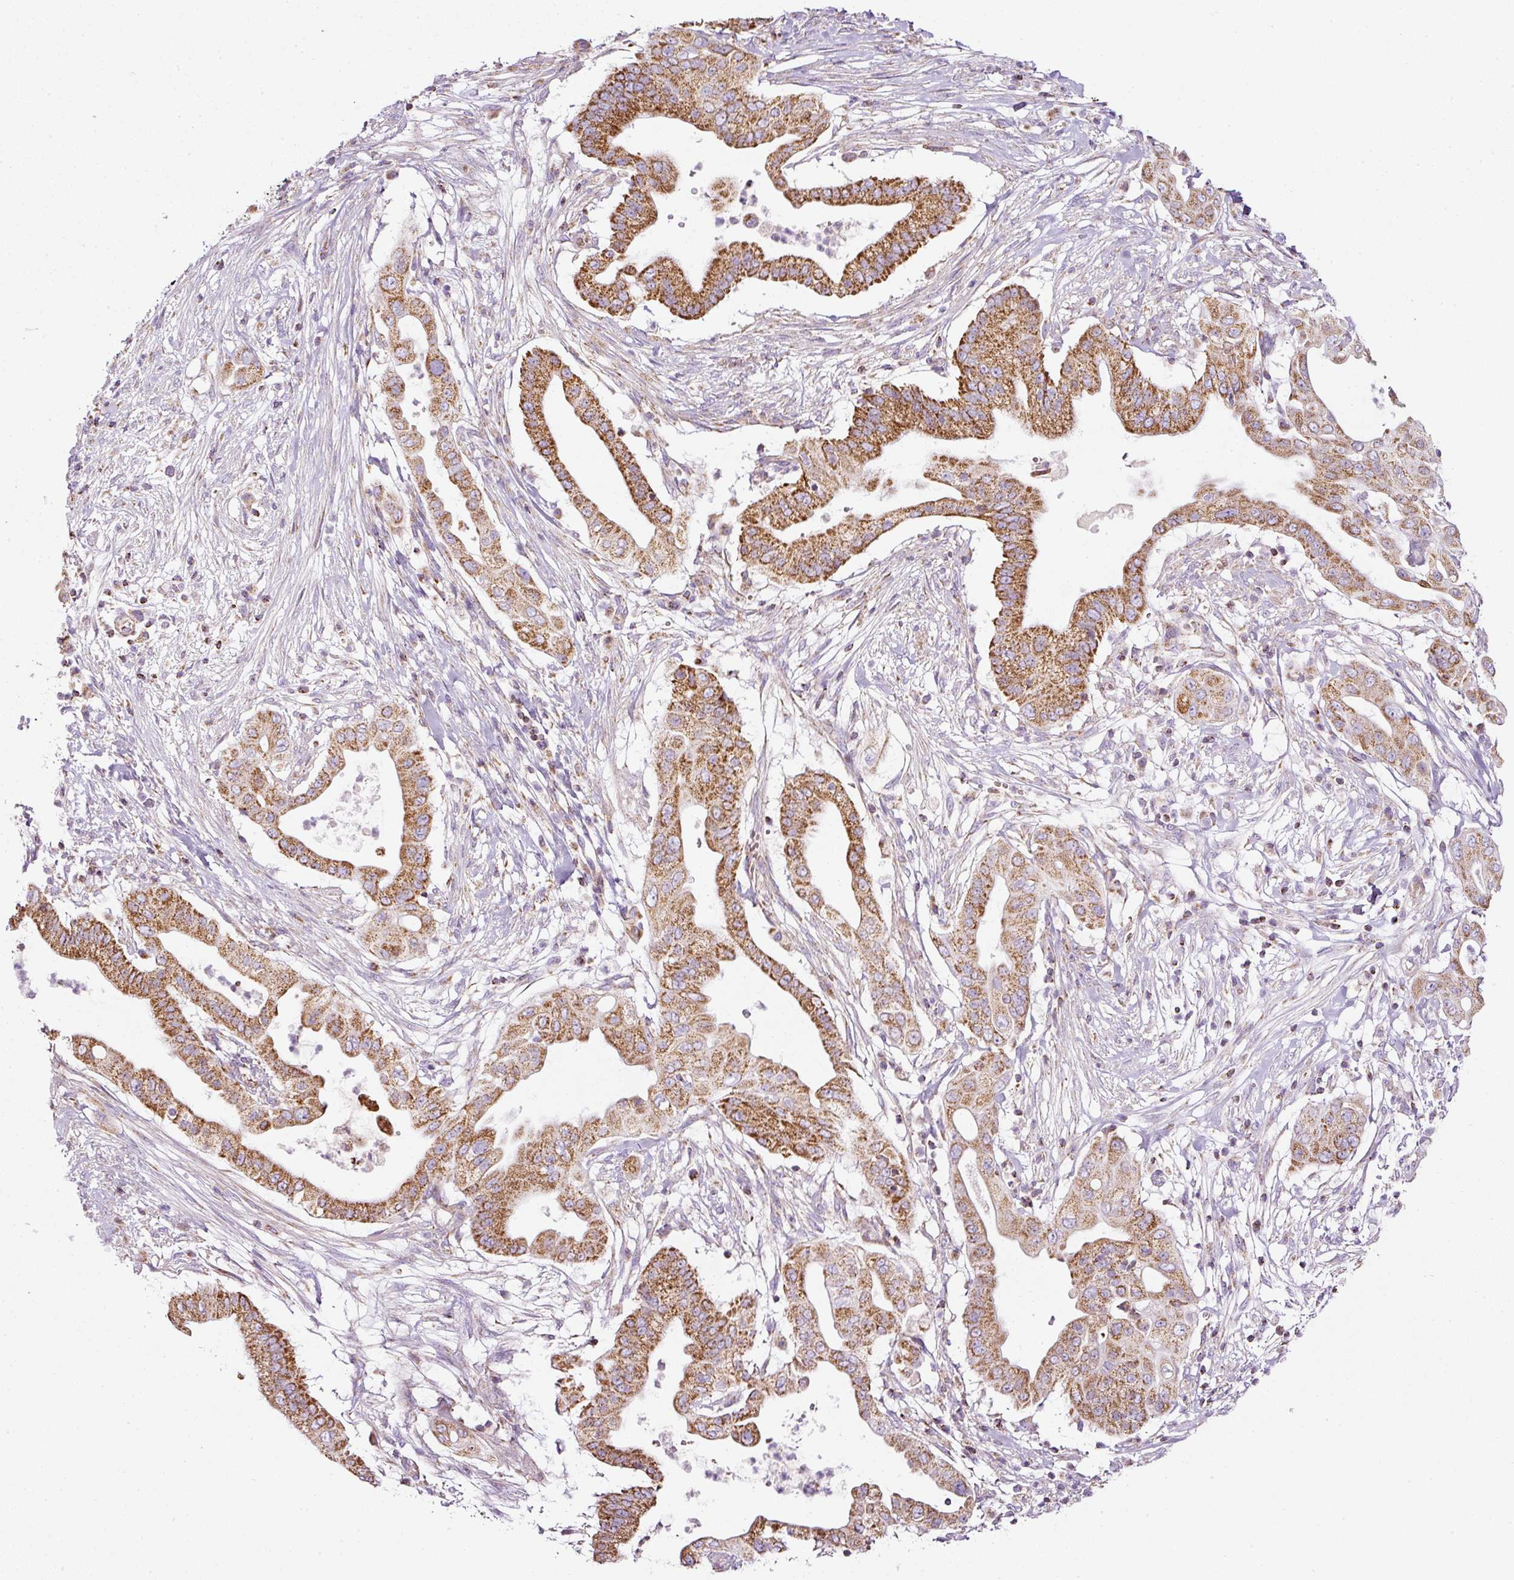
{"staining": {"intensity": "moderate", "quantity": ">75%", "location": "cytoplasmic/membranous"}, "tissue": "pancreatic cancer", "cell_type": "Tumor cells", "image_type": "cancer", "snomed": [{"axis": "morphology", "description": "Adenocarcinoma, NOS"}, {"axis": "topography", "description": "Pancreas"}], "caption": "This is an image of IHC staining of pancreatic cancer (adenocarcinoma), which shows moderate expression in the cytoplasmic/membranous of tumor cells.", "gene": "SDHA", "patient": {"sex": "male", "age": 68}}